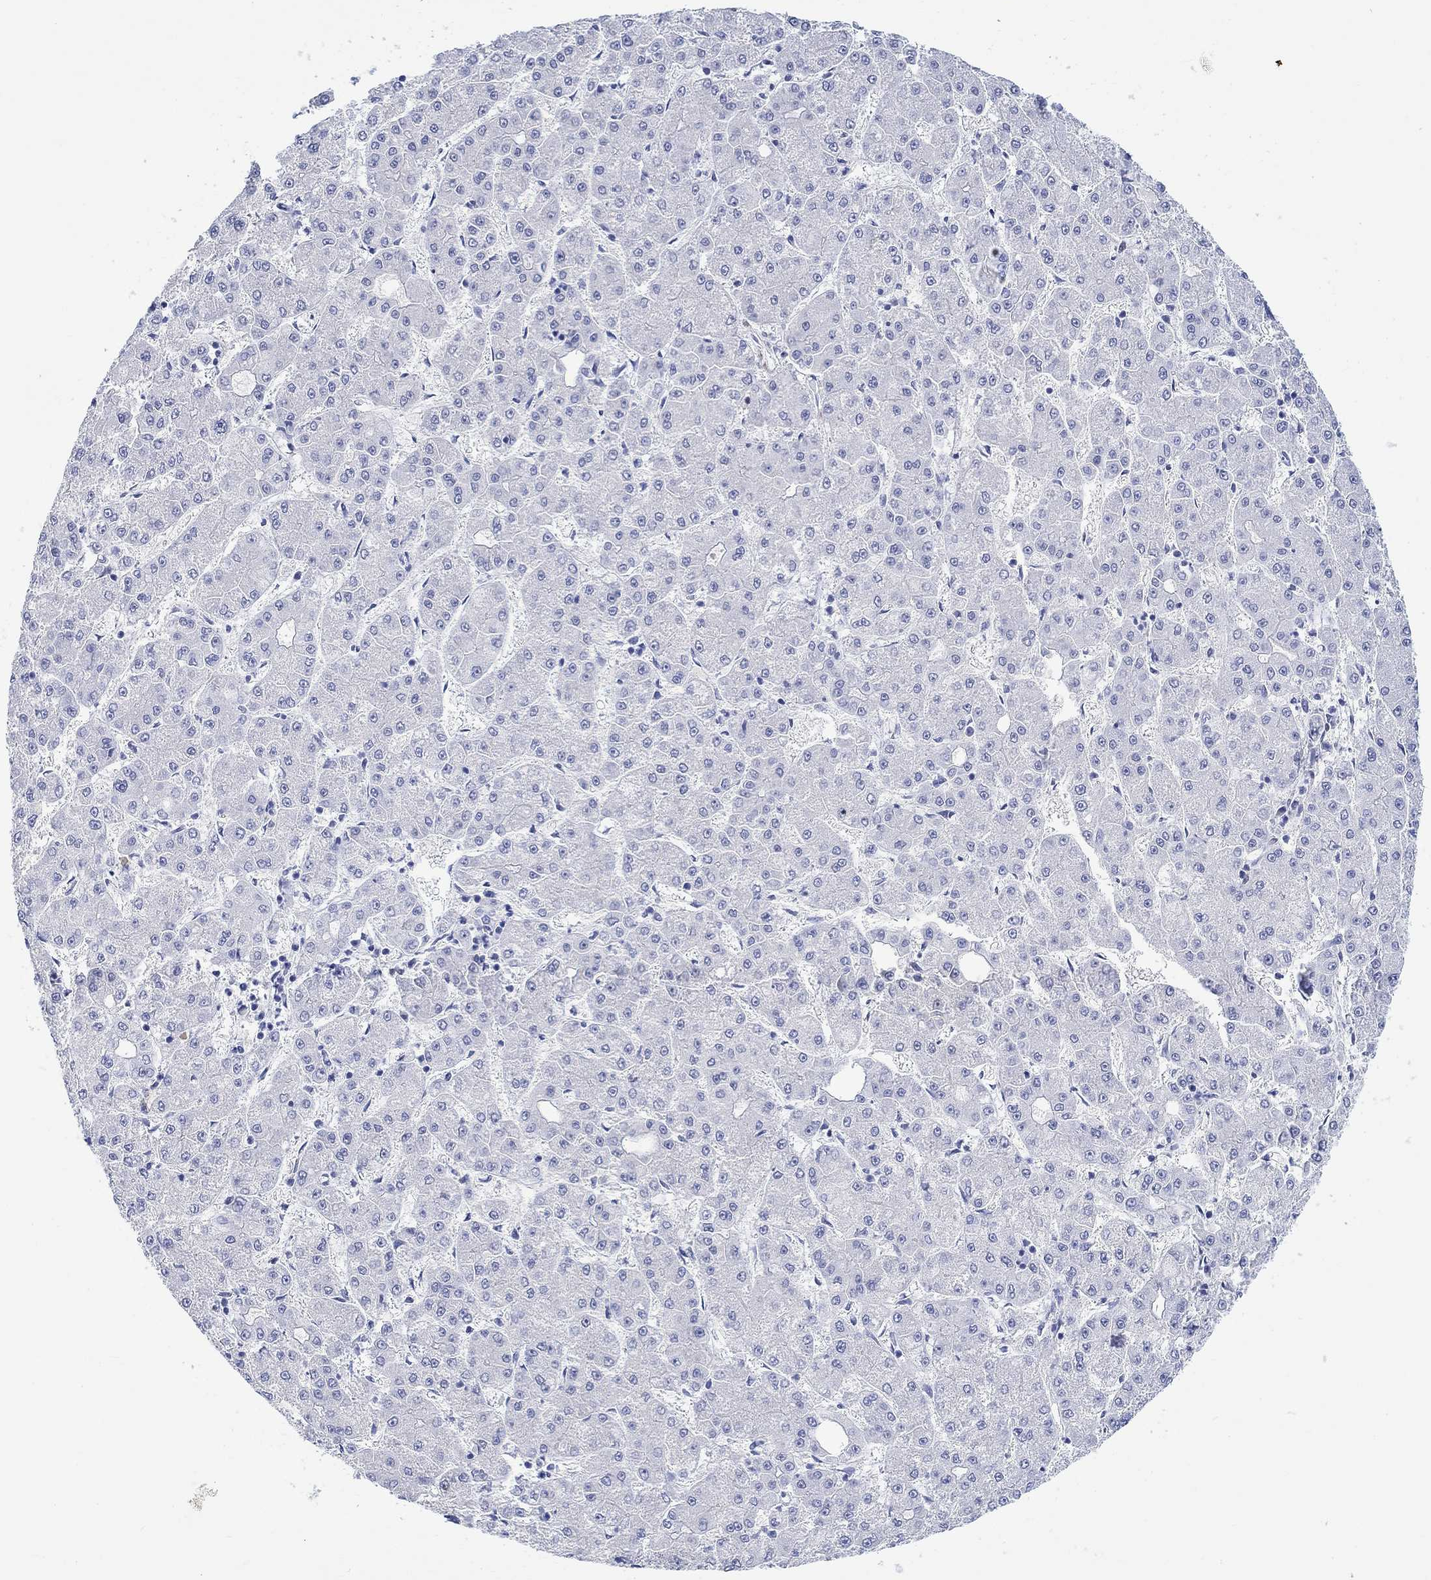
{"staining": {"intensity": "negative", "quantity": "none", "location": "none"}, "tissue": "liver cancer", "cell_type": "Tumor cells", "image_type": "cancer", "snomed": [{"axis": "morphology", "description": "Carcinoma, Hepatocellular, NOS"}, {"axis": "topography", "description": "Liver"}], "caption": "IHC histopathology image of human hepatocellular carcinoma (liver) stained for a protein (brown), which demonstrates no positivity in tumor cells.", "gene": "MSI1", "patient": {"sex": "male", "age": 73}}